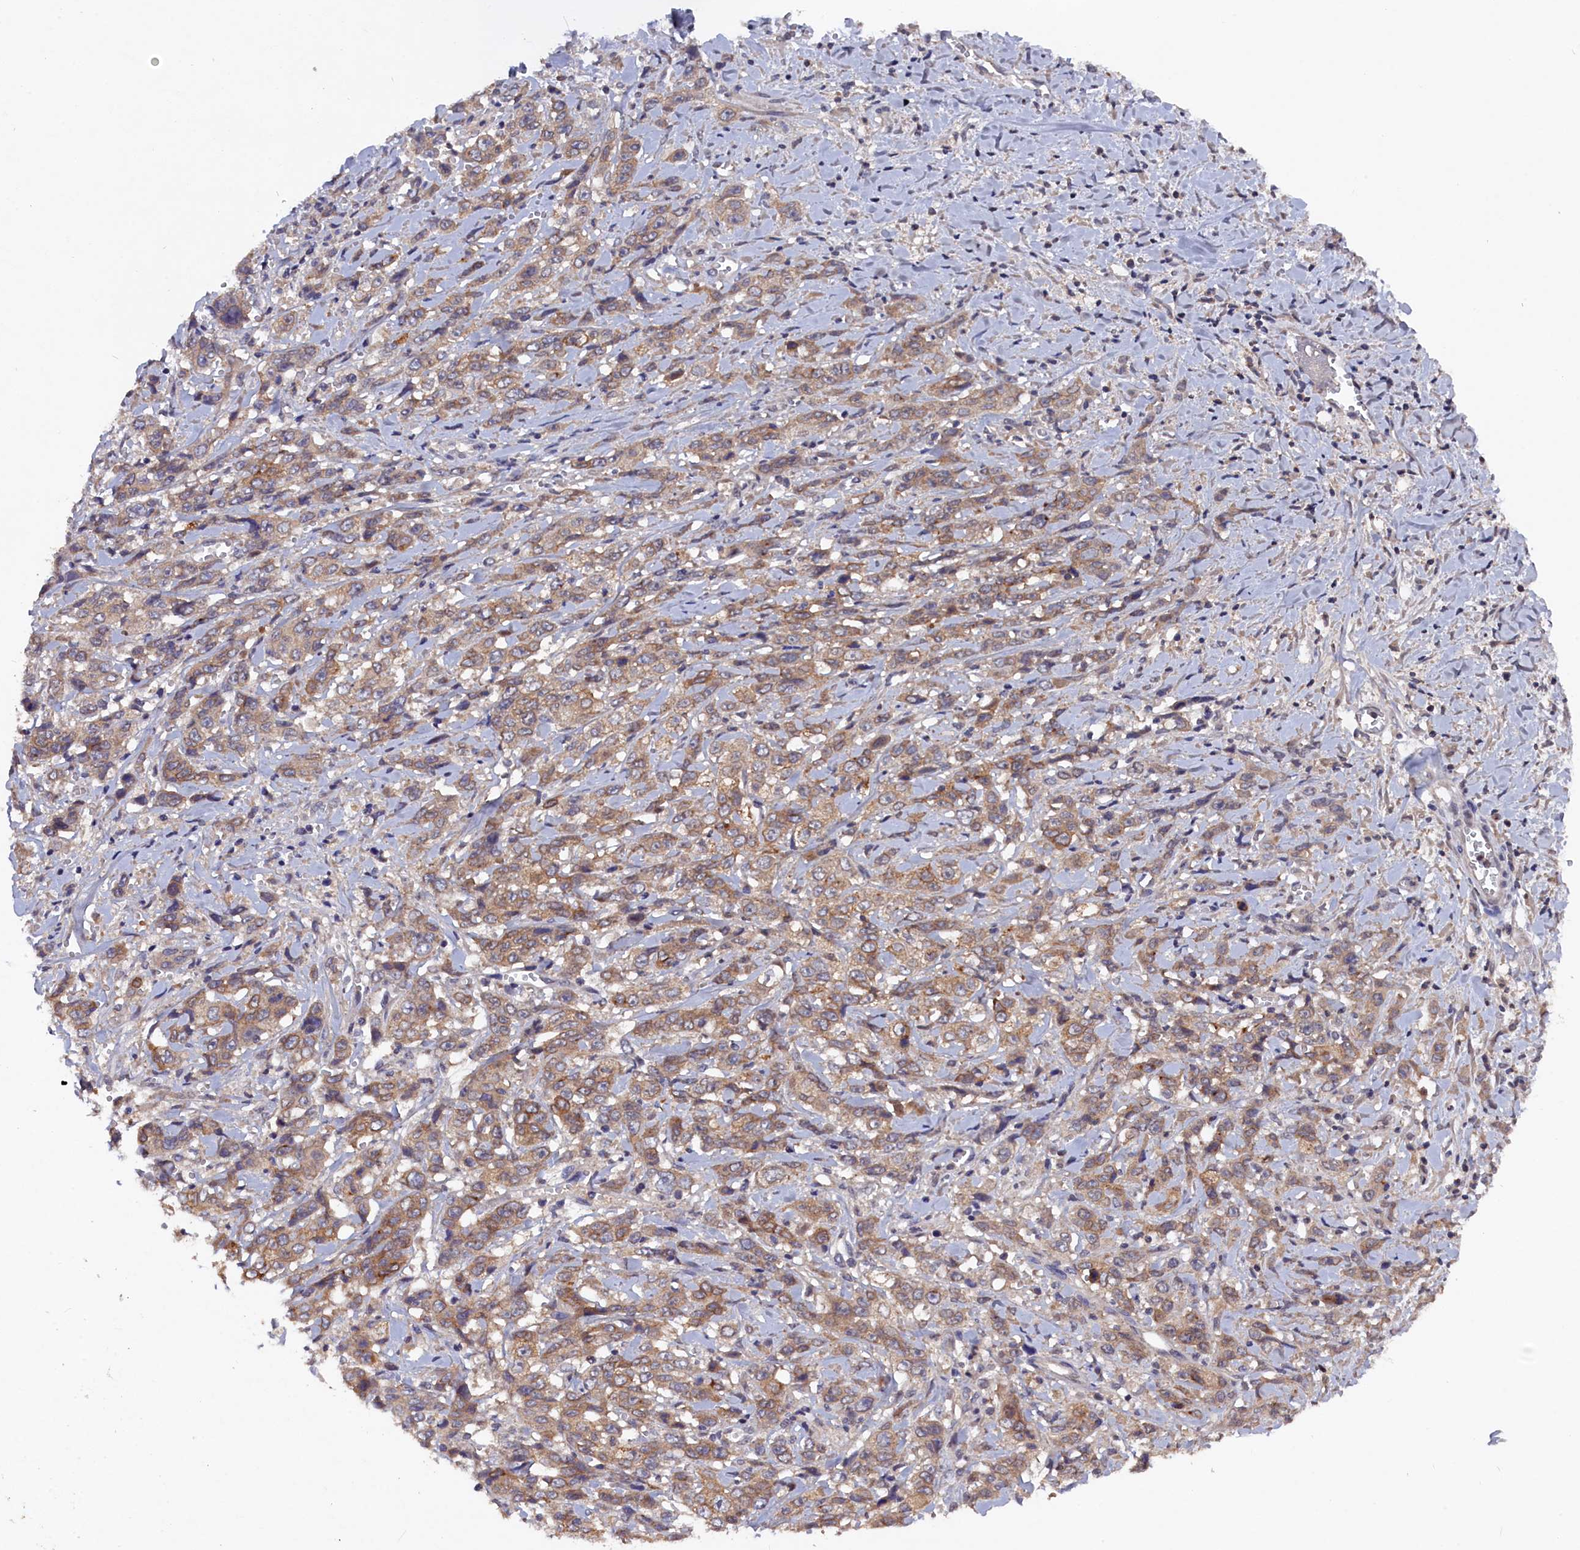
{"staining": {"intensity": "moderate", "quantity": ">75%", "location": "cytoplasmic/membranous"}, "tissue": "stomach cancer", "cell_type": "Tumor cells", "image_type": "cancer", "snomed": [{"axis": "morphology", "description": "Adenocarcinoma, NOS"}, {"axis": "topography", "description": "Stomach, upper"}], "caption": "A photomicrograph showing moderate cytoplasmic/membranous staining in about >75% of tumor cells in adenocarcinoma (stomach), as visualized by brown immunohistochemical staining.", "gene": "TMC5", "patient": {"sex": "male", "age": 62}}